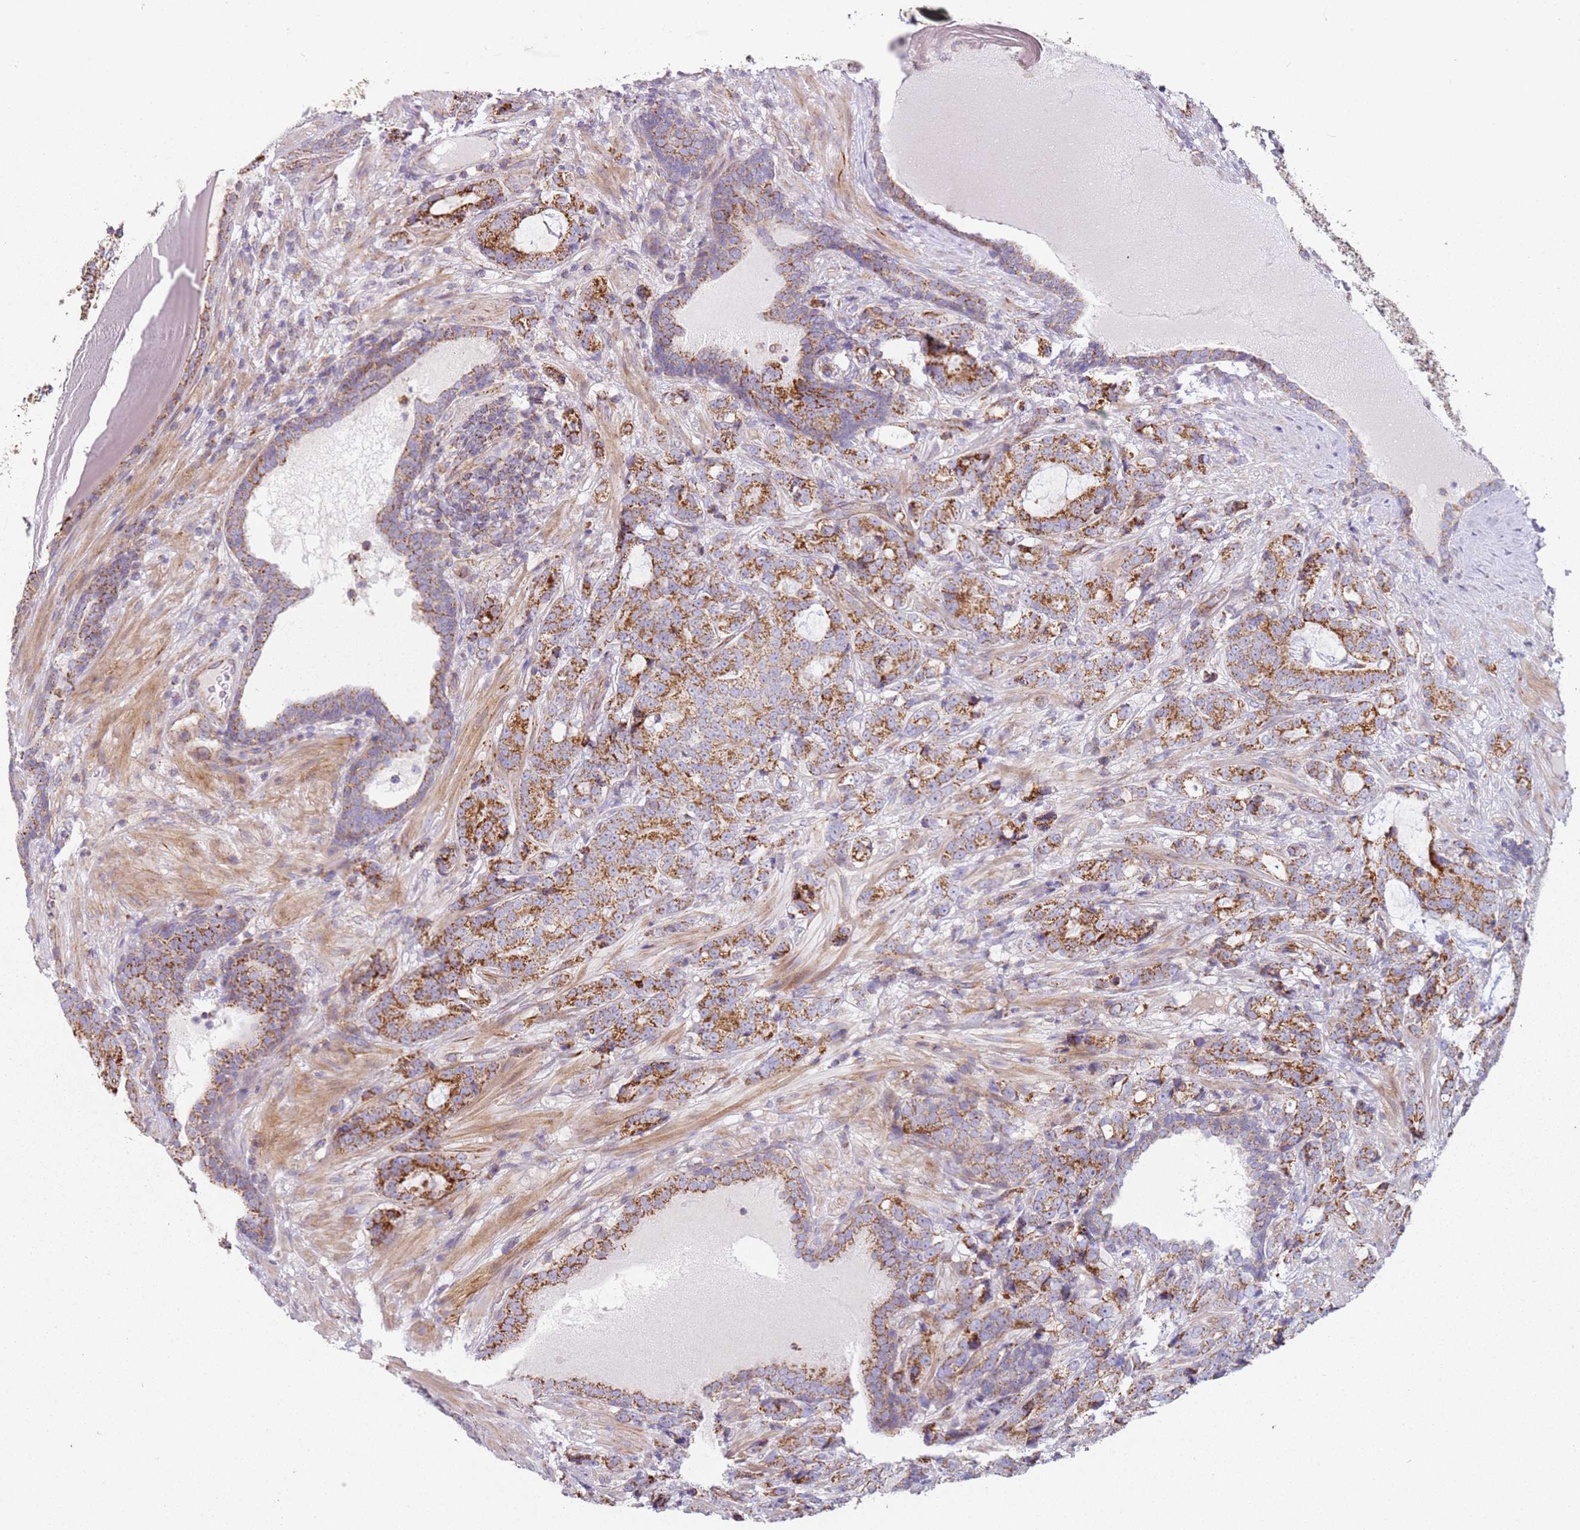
{"staining": {"intensity": "moderate", "quantity": ">75%", "location": "cytoplasmic/membranous"}, "tissue": "prostate cancer", "cell_type": "Tumor cells", "image_type": "cancer", "snomed": [{"axis": "morphology", "description": "Adenocarcinoma, High grade"}, {"axis": "topography", "description": "Prostate"}], "caption": "This histopathology image reveals prostate cancer (high-grade adenocarcinoma) stained with IHC to label a protein in brown. The cytoplasmic/membranous of tumor cells show moderate positivity for the protein. Nuclei are counter-stained blue.", "gene": "ALS2", "patient": {"sex": "male", "age": 67}}